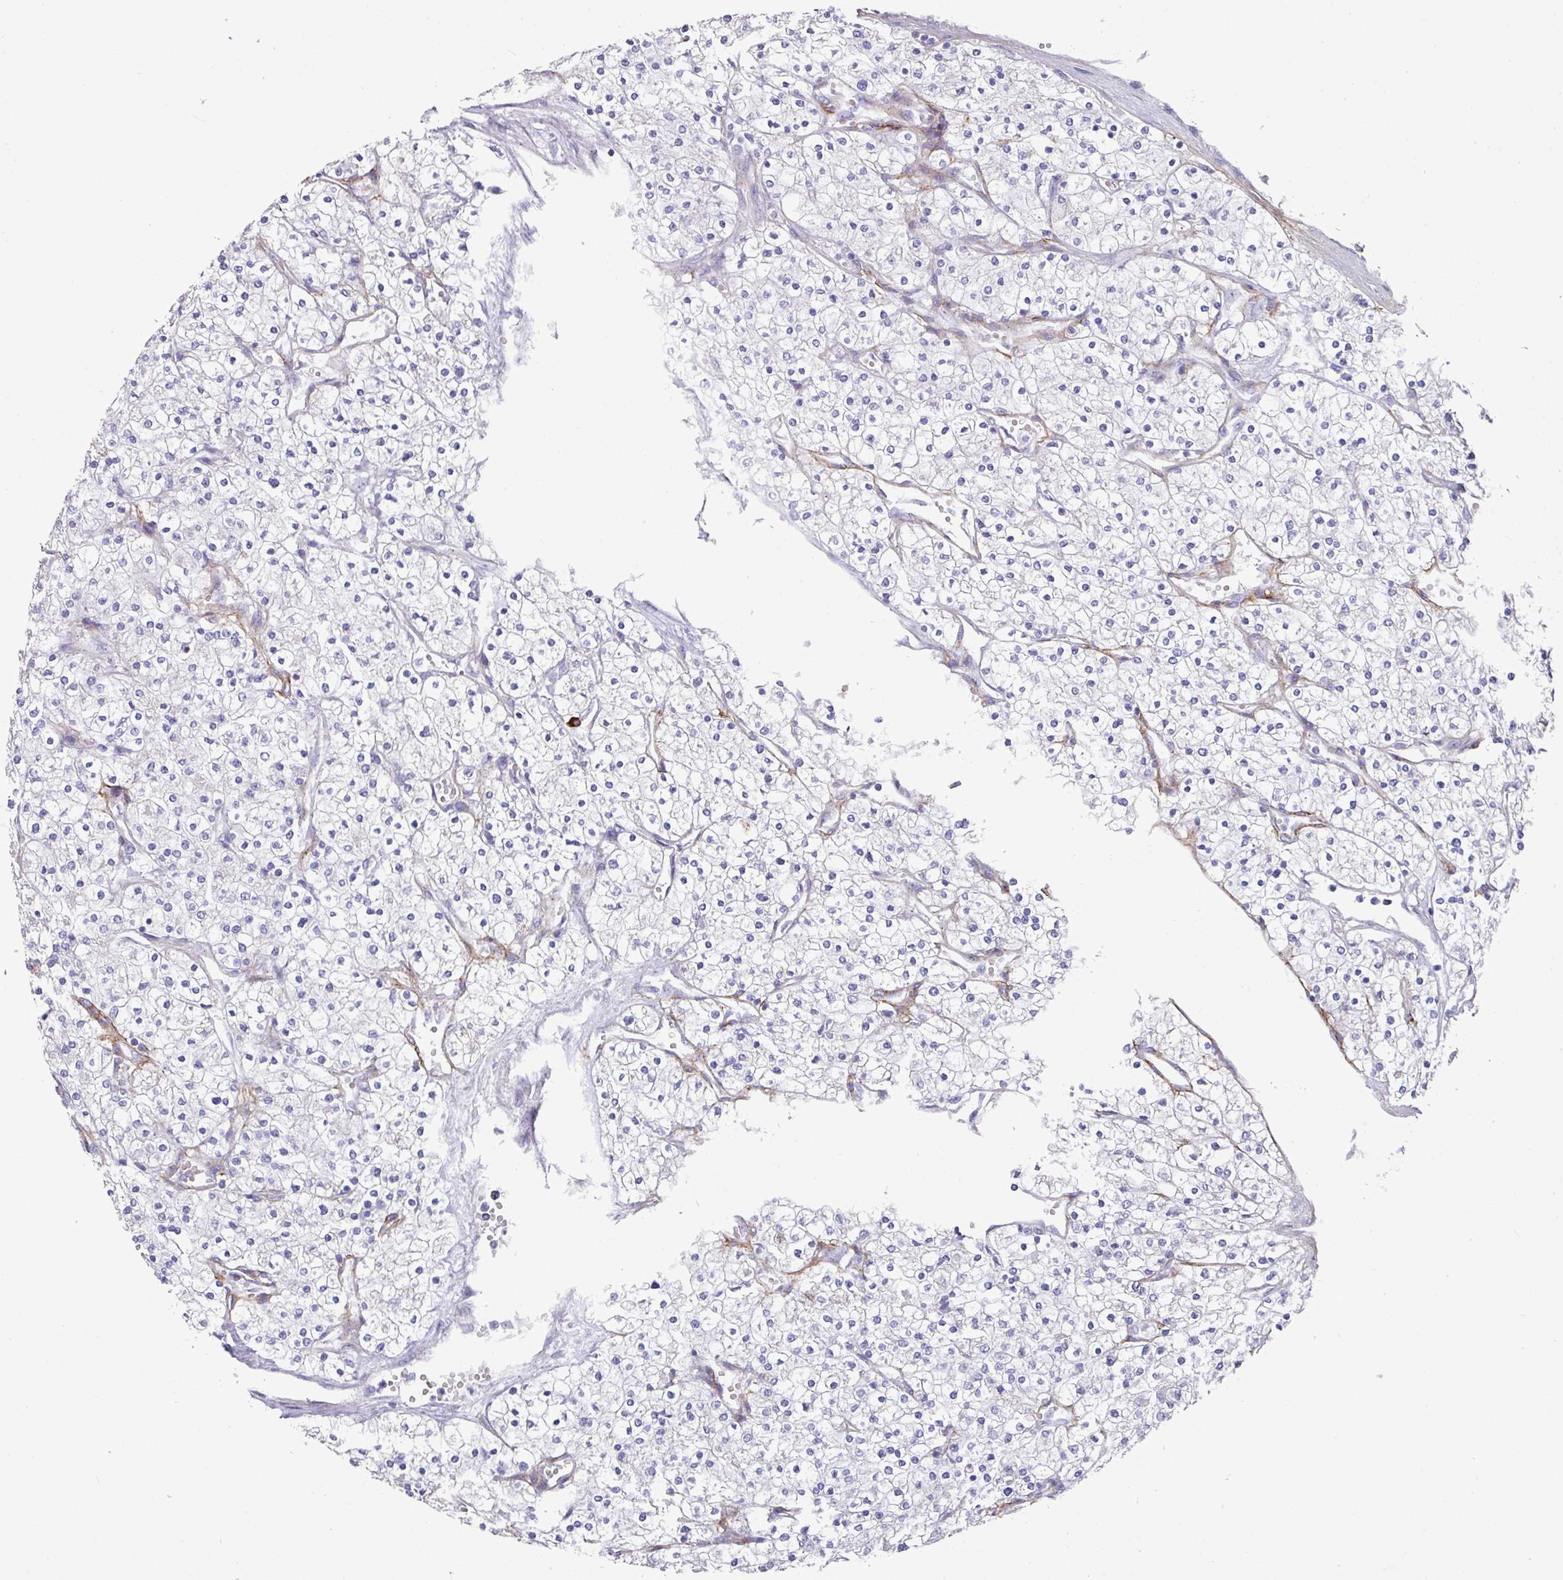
{"staining": {"intensity": "negative", "quantity": "none", "location": "none"}, "tissue": "renal cancer", "cell_type": "Tumor cells", "image_type": "cancer", "snomed": [{"axis": "morphology", "description": "Adenocarcinoma, NOS"}, {"axis": "topography", "description": "Kidney"}], "caption": "Immunohistochemistry (IHC) image of neoplastic tissue: human renal cancer stained with DAB (3,3'-diaminobenzidine) reveals no significant protein positivity in tumor cells.", "gene": "IL4R", "patient": {"sex": "male", "age": 80}}